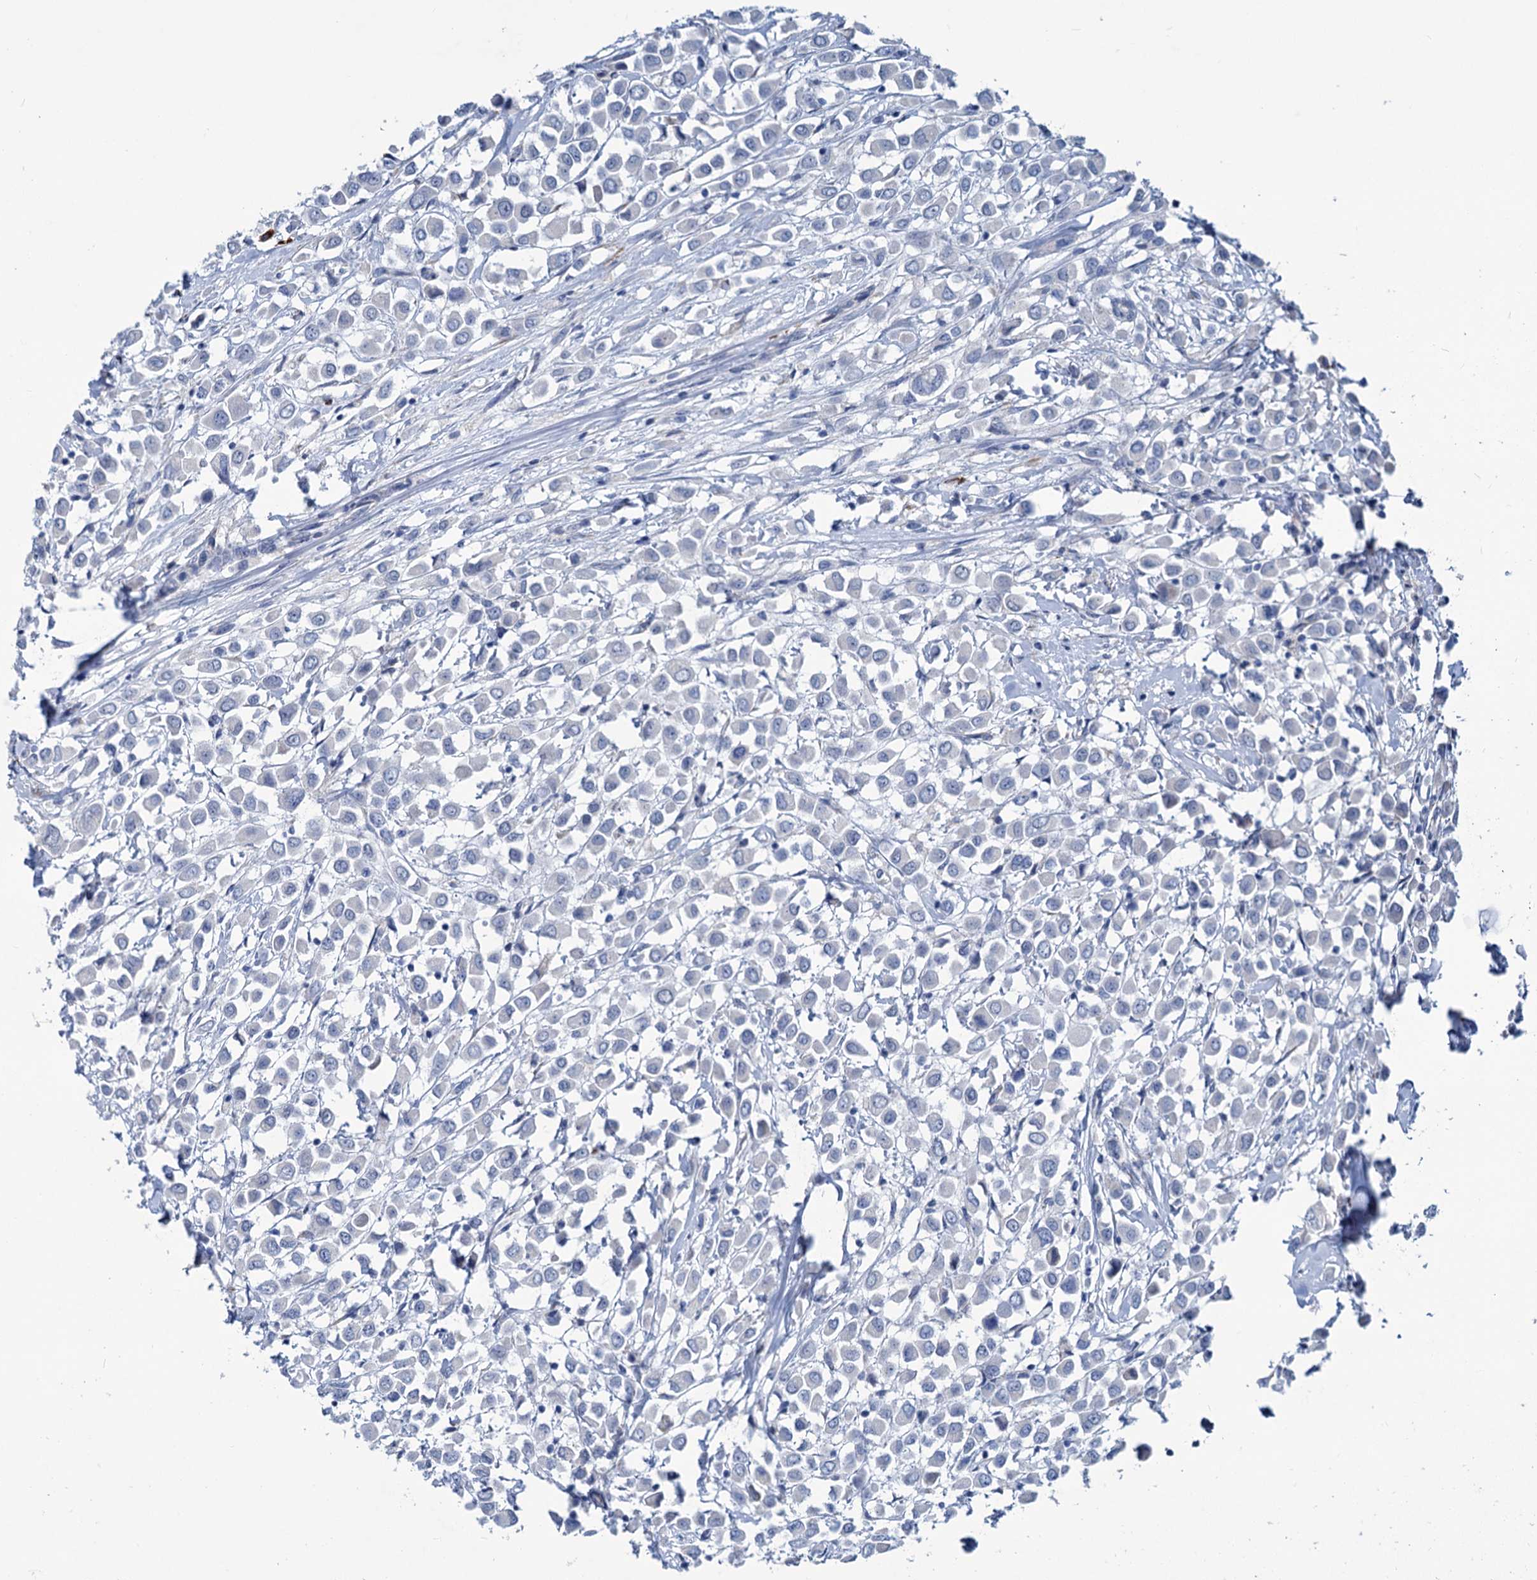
{"staining": {"intensity": "negative", "quantity": "none", "location": "none"}, "tissue": "breast cancer", "cell_type": "Tumor cells", "image_type": "cancer", "snomed": [{"axis": "morphology", "description": "Duct carcinoma"}, {"axis": "topography", "description": "Breast"}], "caption": "Breast intraductal carcinoma stained for a protein using IHC exhibits no positivity tumor cells.", "gene": "NEU3", "patient": {"sex": "female", "age": 61}}